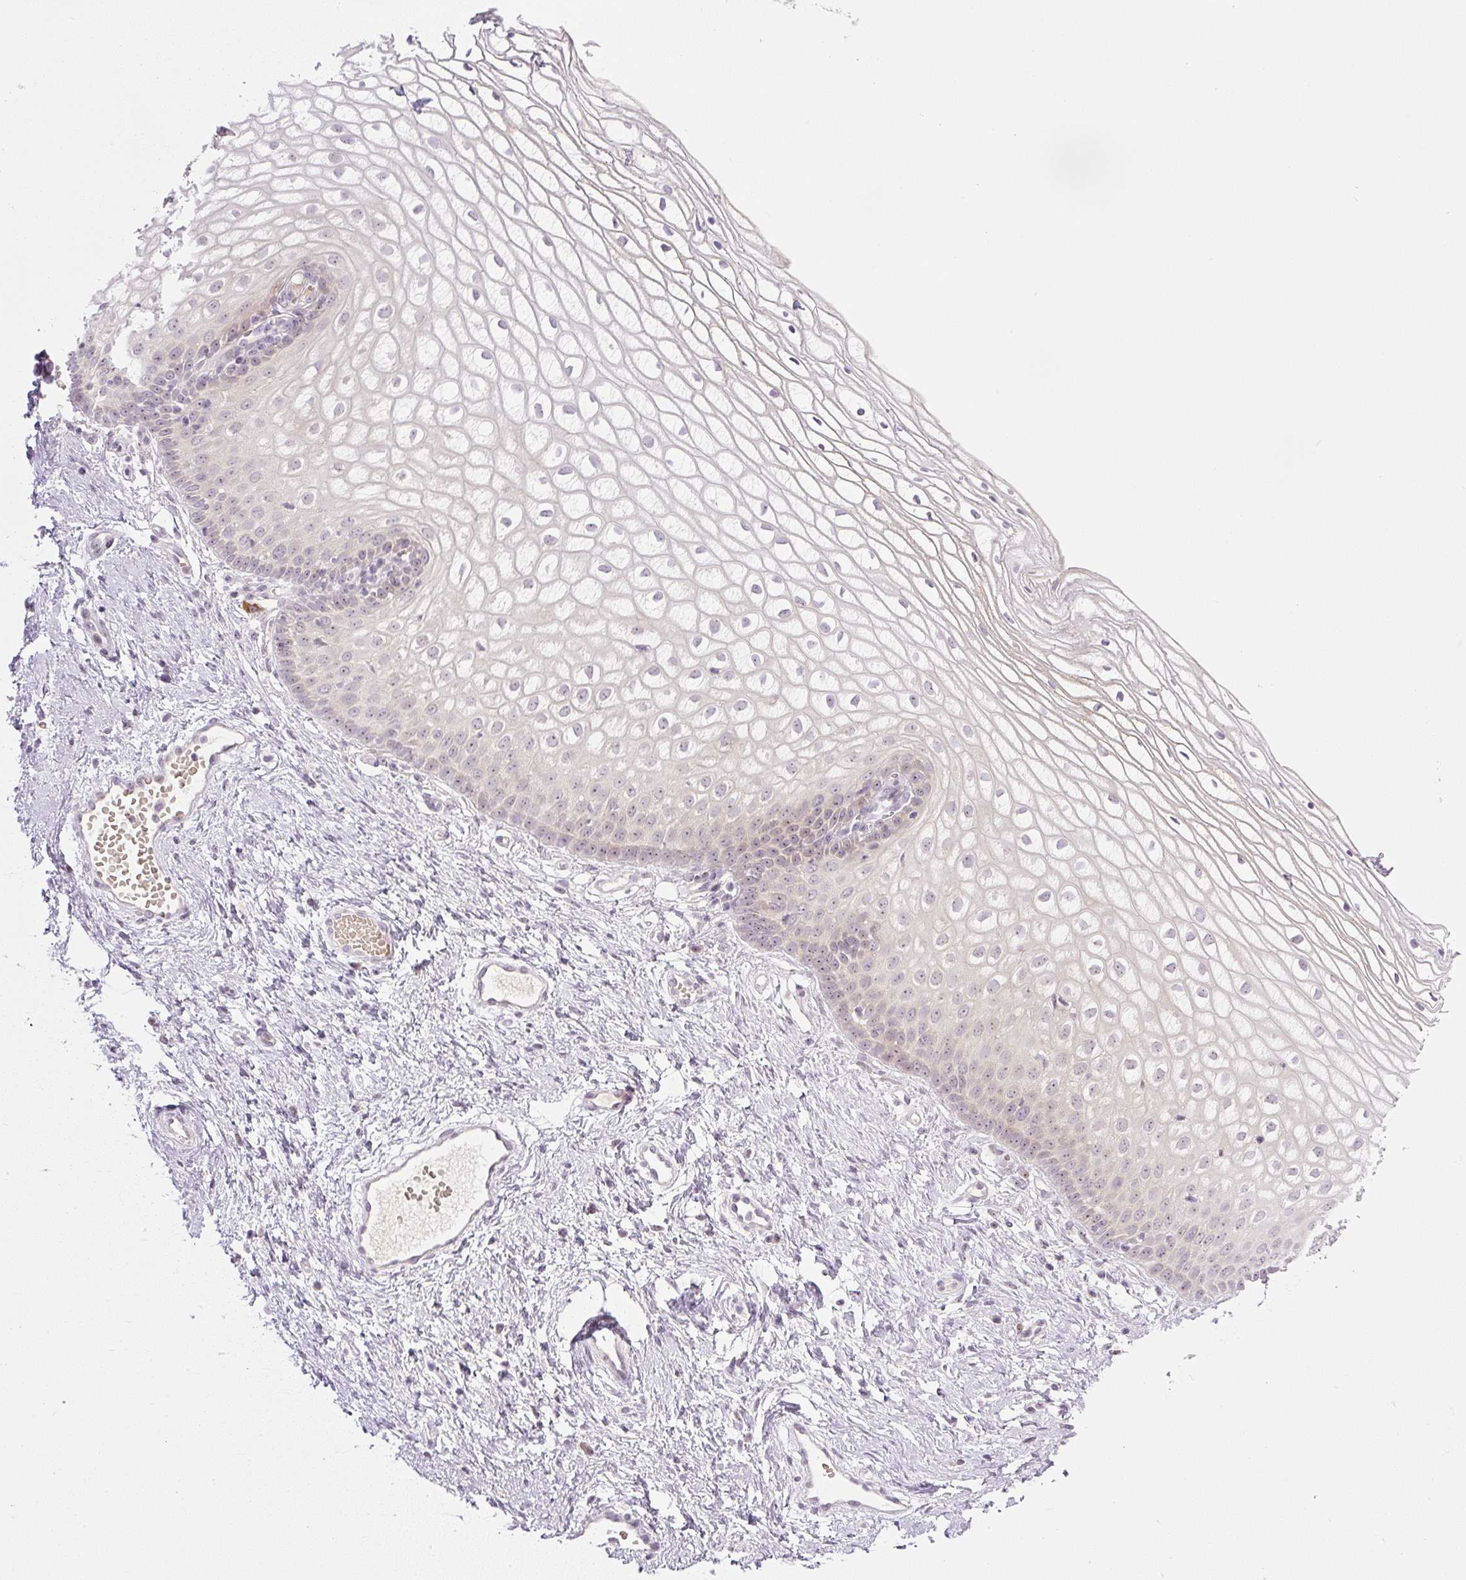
{"staining": {"intensity": "weak", "quantity": "<25%", "location": "nuclear"}, "tissue": "cervix", "cell_type": "Squamous epithelial cells", "image_type": "normal", "snomed": [{"axis": "morphology", "description": "Normal tissue, NOS"}, {"axis": "topography", "description": "Cervix"}], "caption": "This is a image of immunohistochemistry staining of unremarkable cervix, which shows no positivity in squamous epithelial cells.", "gene": "AAR2", "patient": {"sex": "female", "age": 36}}